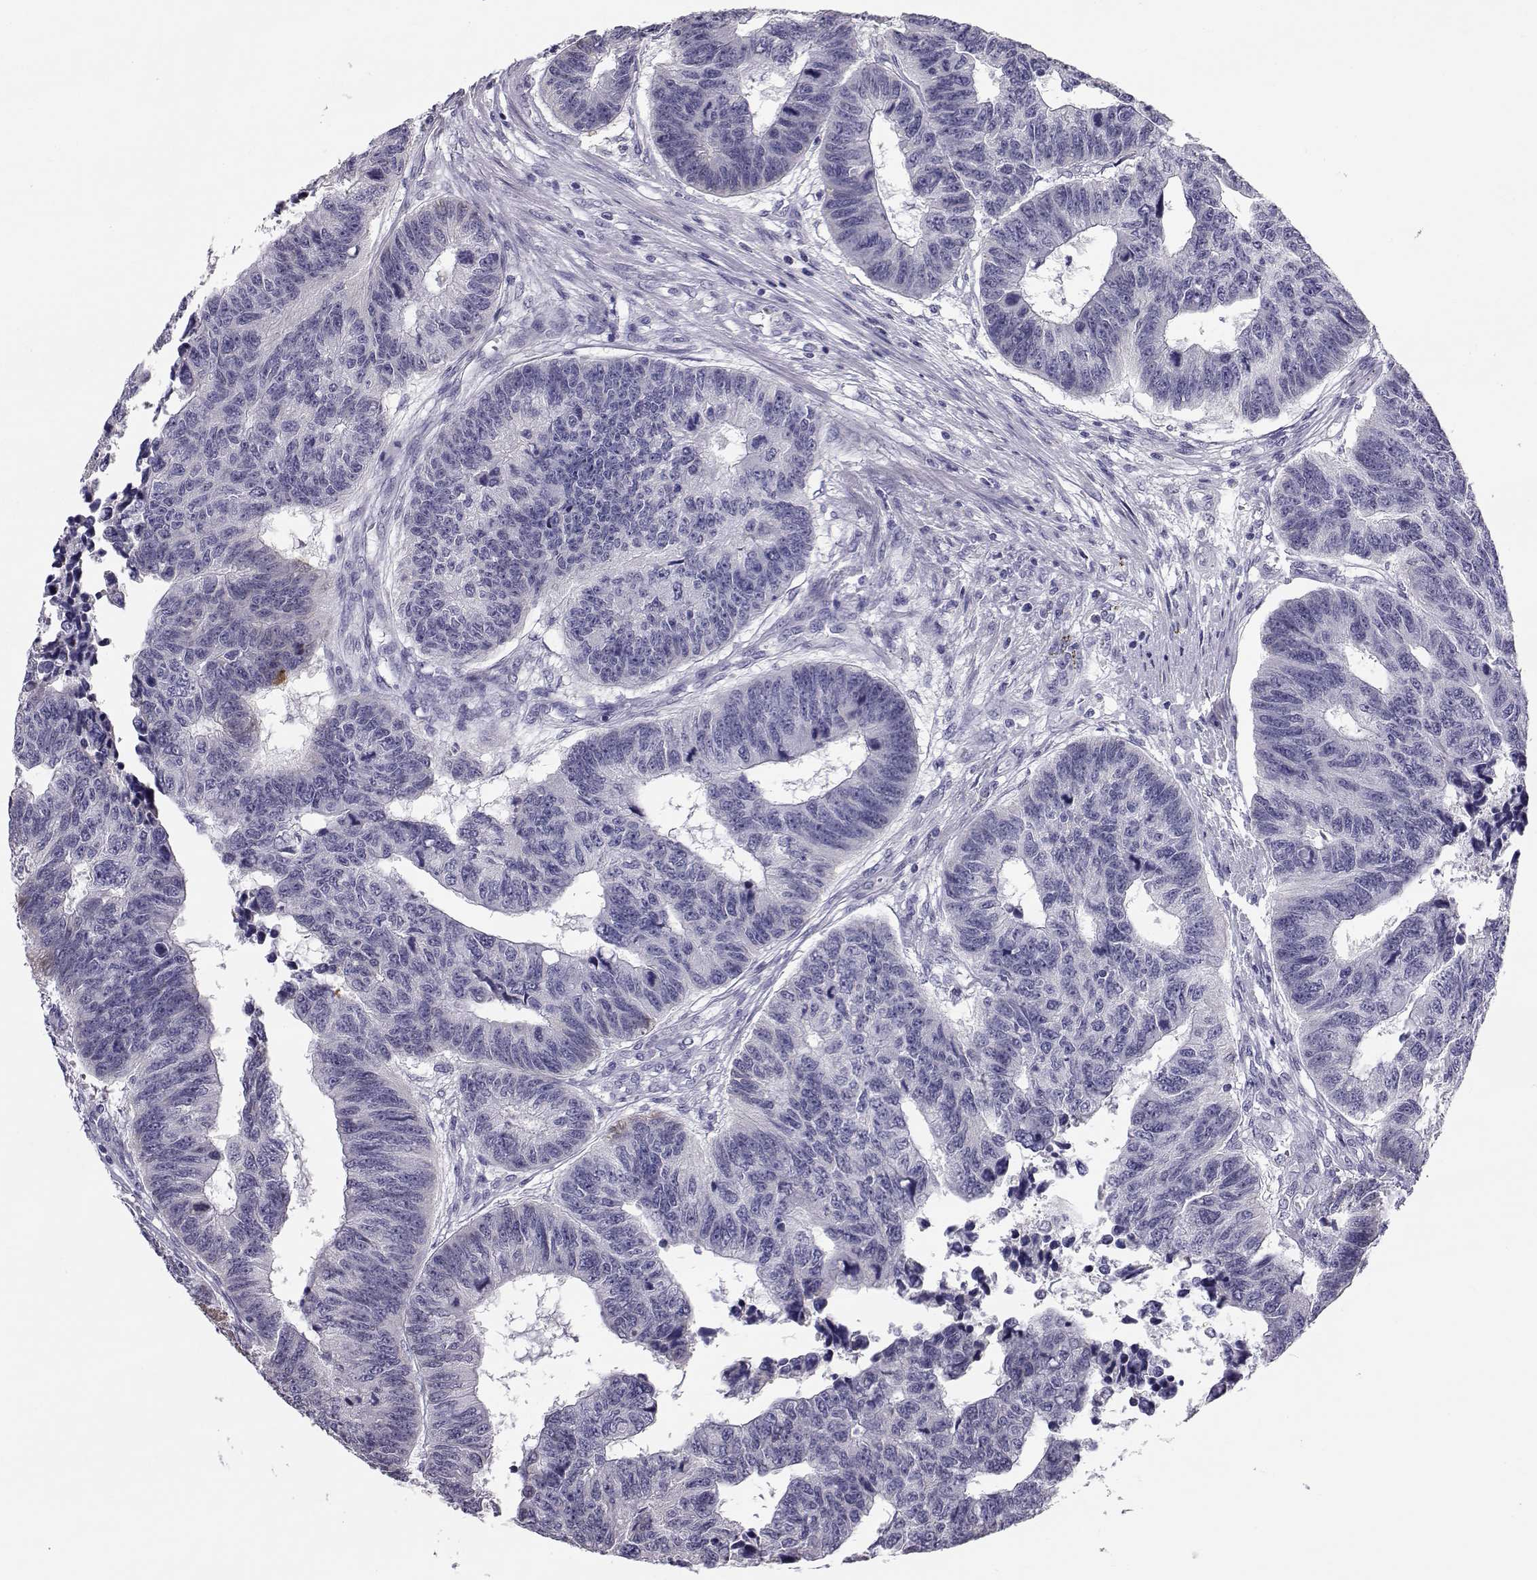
{"staining": {"intensity": "negative", "quantity": "none", "location": "none"}, "tissue": "colorectal cancer", "cell_type": "Tumor cells", "image_type": "cancer", "snomed": [{"axis": "morphology", "description": "Adenocarcinoma, NOS"}, {"axis": "topography", "description": "Rectum"}], "caption": "A photomicrograph of human colorectal adenocarcinoma is negative for staining in tumor cells. (Brightfield microscopy of DAB (3,3'-diaminobenzidine) immunohistochemistry at high magnification).", "gene": "RNASE12", "patient": {"sex": "female", "age": 85}}